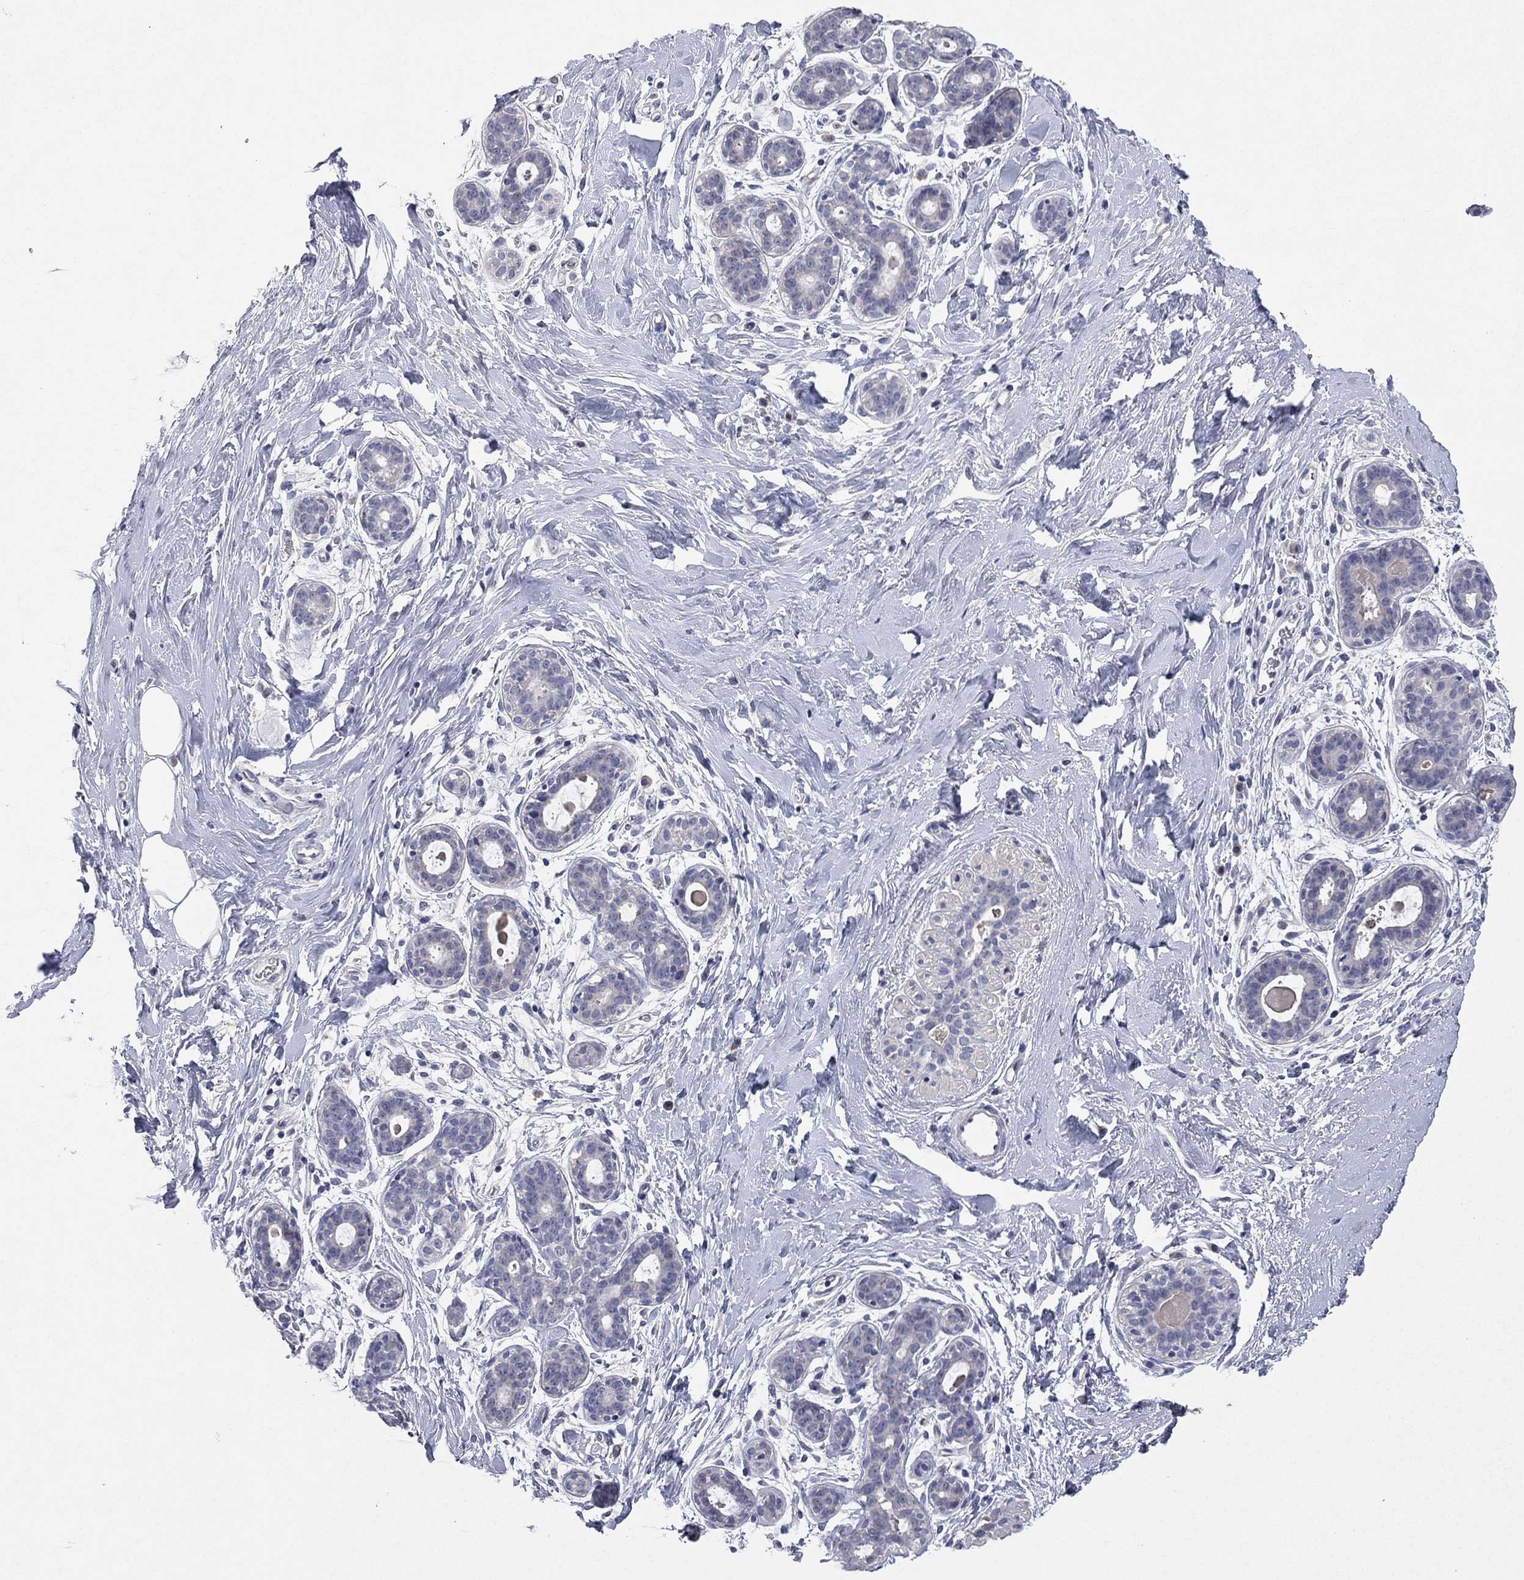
{"staining": {"intensity": "negative", "quantity": "none", "location": "none"}, "tissue": "breast", "cell_type": "Adipocytes", "image_type": "normal", "snomed": [{"axis": "morphology", "description": "Normal tissue, NOS"}, {"axis": "topography", "description": "Breast"}], "caption": "Immunohistochemical staining of unremarkable human breast demonstrates no significant positivity in adipocytes.", "gene": "MMP13", "patient": {"sex": "female", "age": 43}}